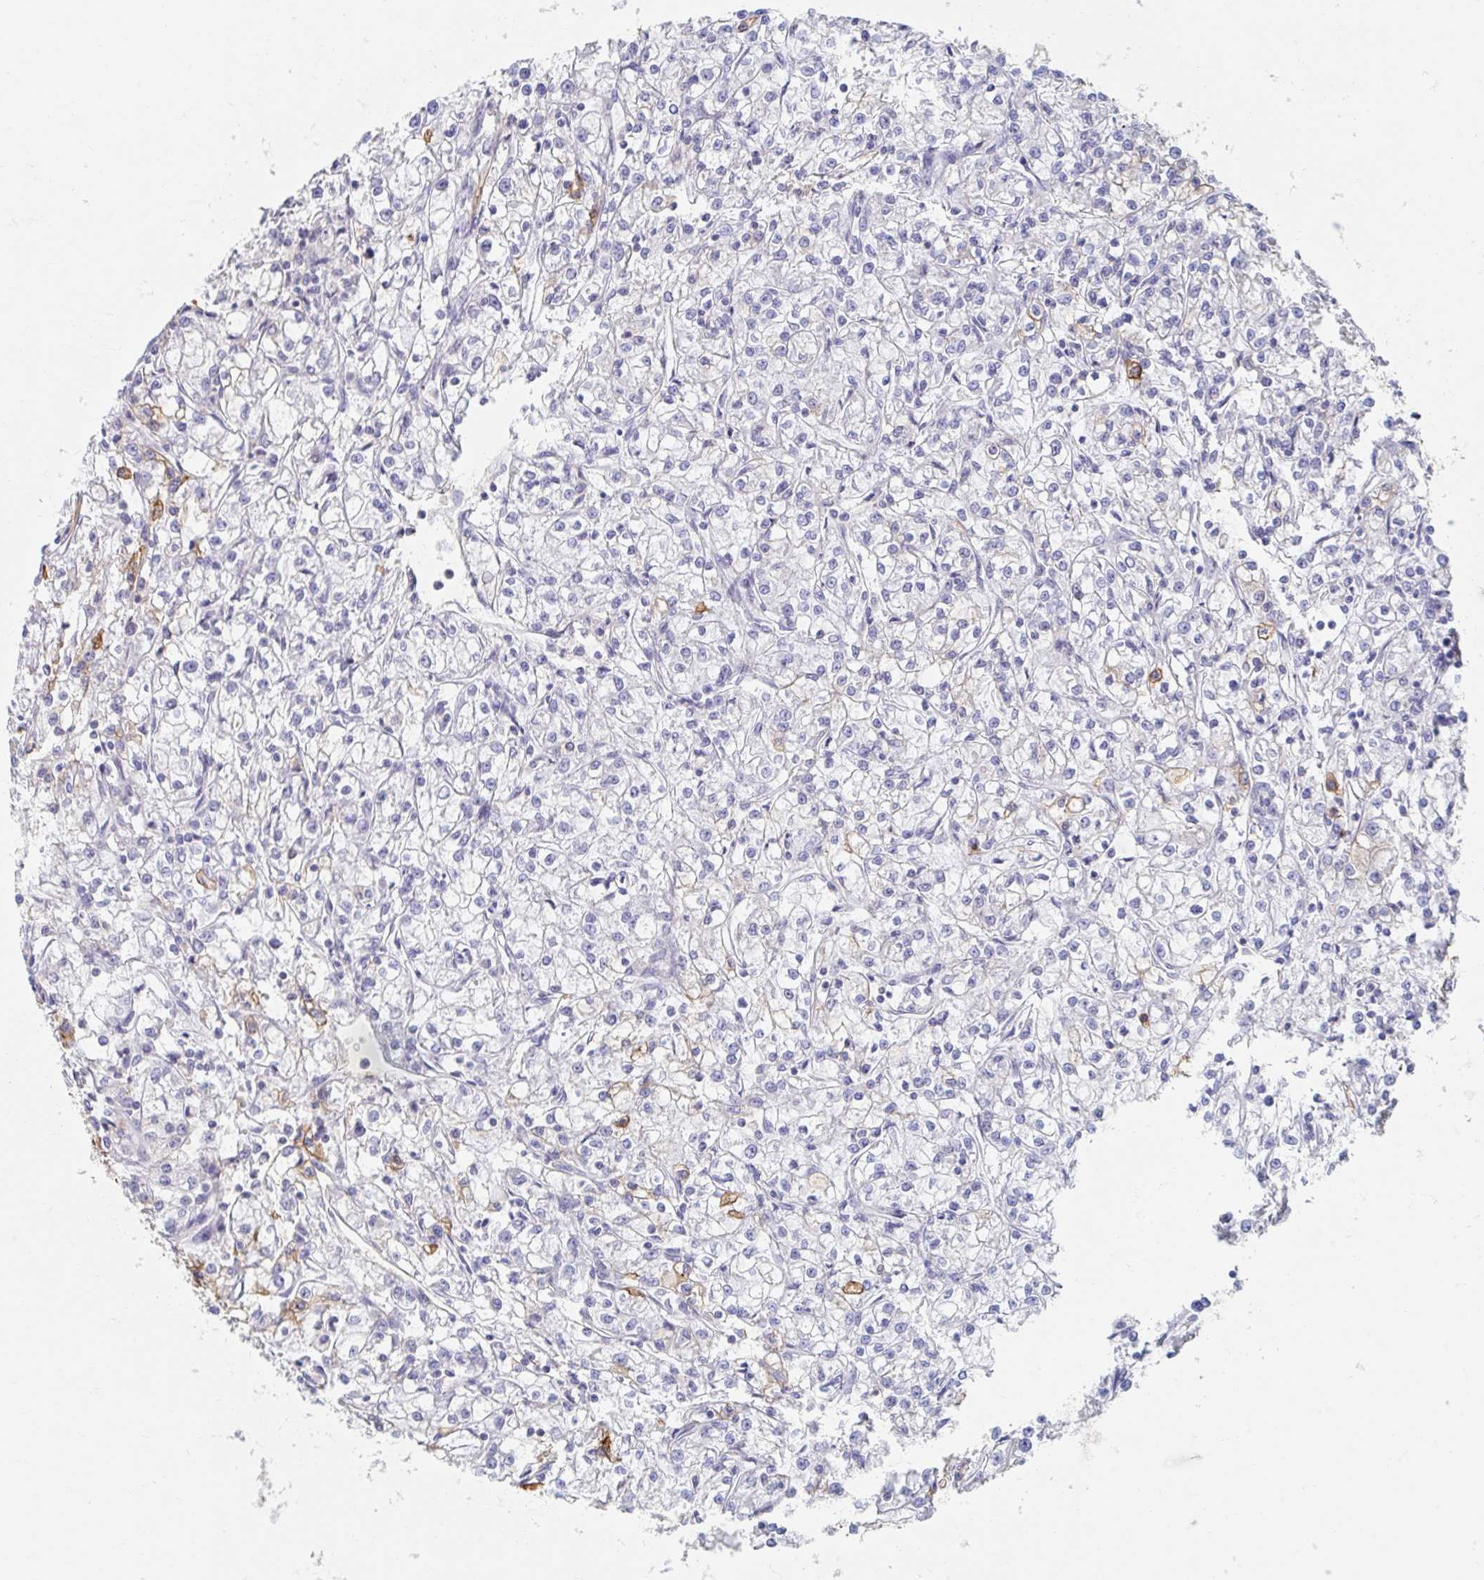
{"staining": {"intensity": "weak", "quantity": "<25%", "location": "cytoplasmic/membranous"}, "tissue": "renal cancer", "cell_type": "Tumor cells", "image_type": "cancer", "snomed": [{"axis": "morphology", "description": "Adenocarcinoma, NOS"}, {"axis": "topography", "description": "Kidney"}], "caption": "Photomicrograph shows no significant protein expression in tumor cells of adenocarcinoma (renal). (Stains: DAB (3,3'-diaminobenzidine) immunohistochemistry (IHC) with hematoxylin counter stain, Microscopy: brightfield microscopy at high magnification).", "gene": "MYLK2", "patient": {"sex": "female", "age": 59}}